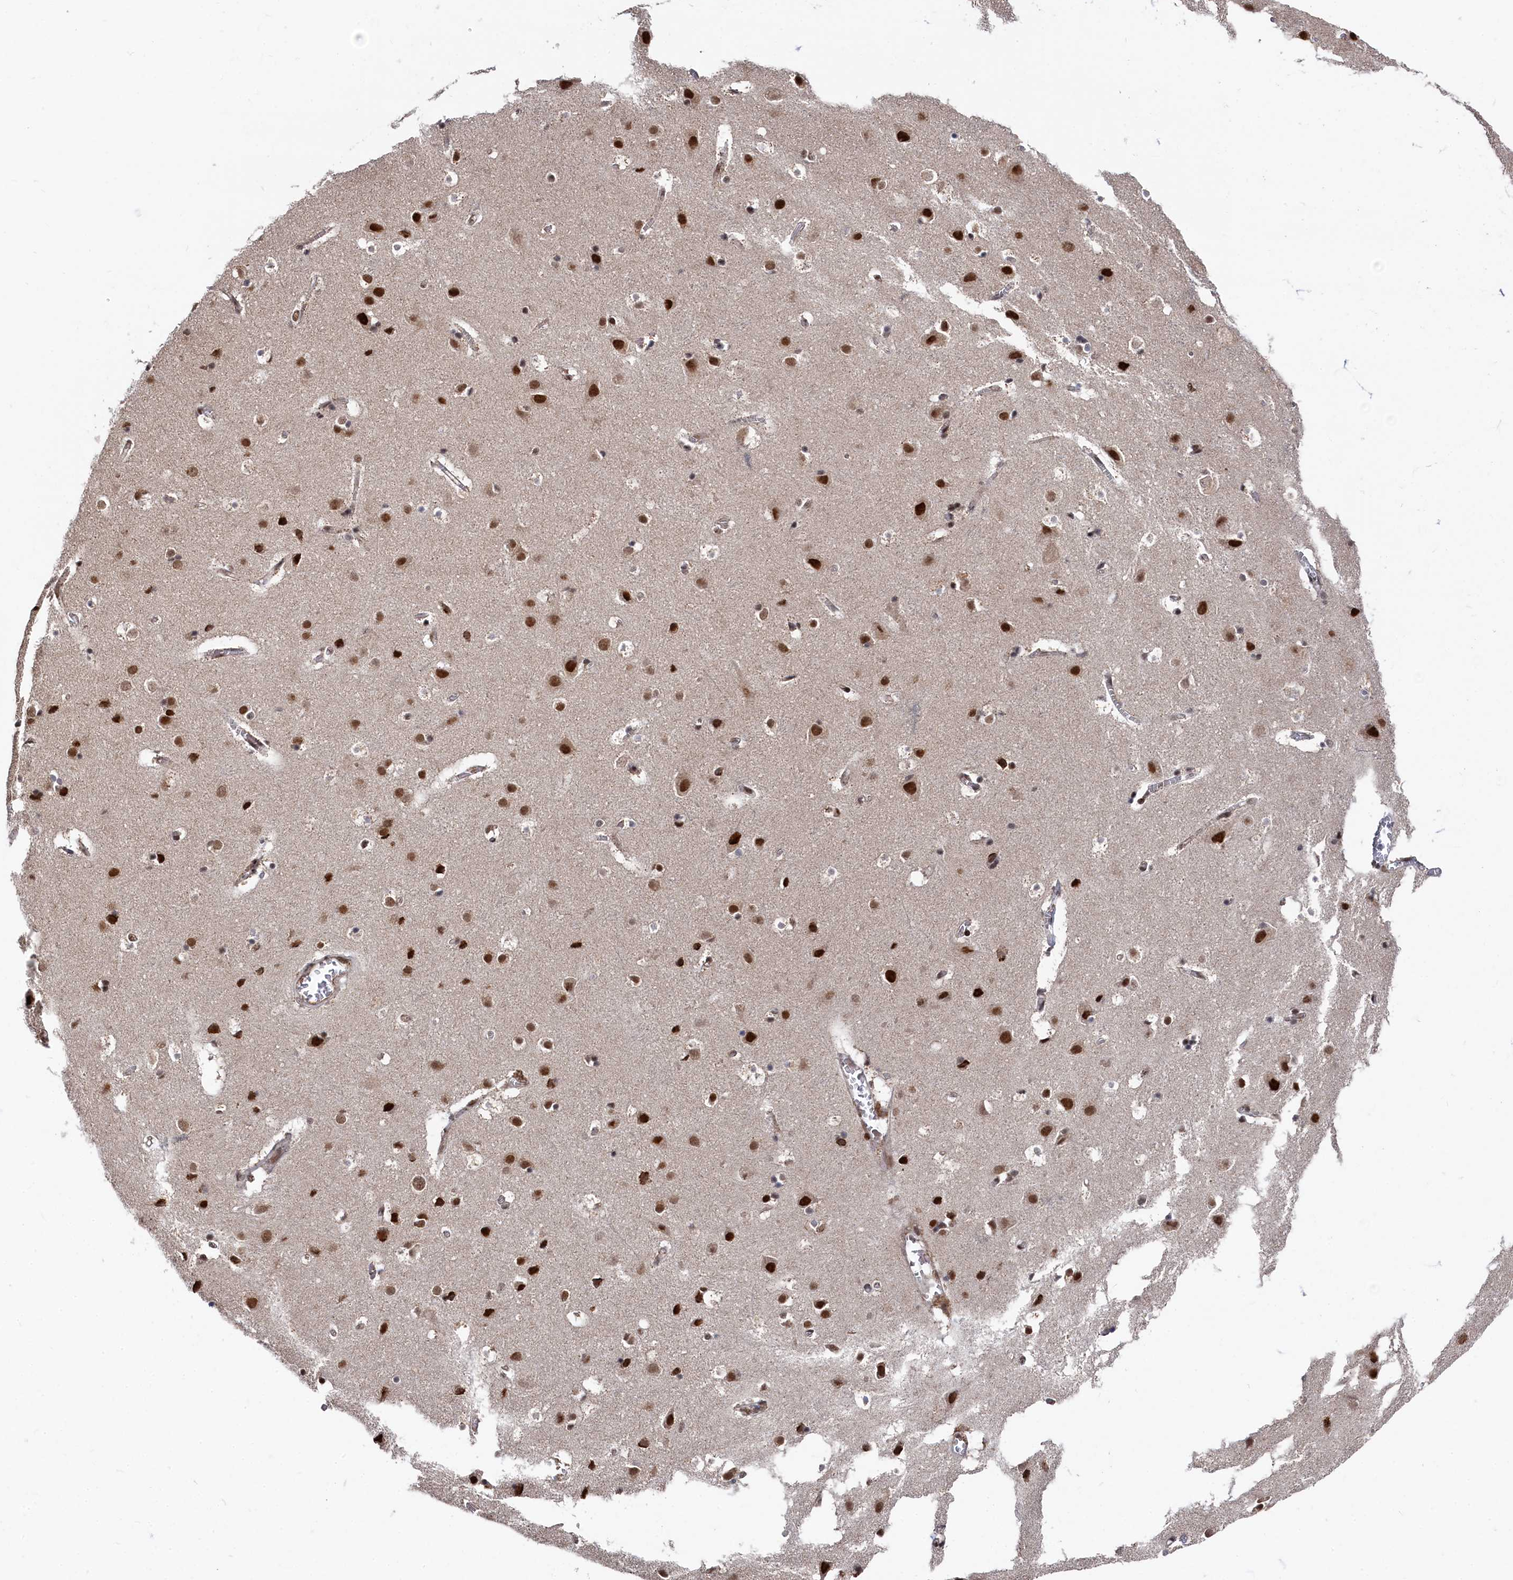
{"staining": {"intensity": "moderate", "quantity": "25%-75%", "location": "cytoplasmic/membranous,nuclear"}, "tissue": "cerebral cortex", "cell_type": "Endothelial cells", "image_type": "normal", "snomed": [{"axis": "morphology", "description": "Normal tissue, NOS"}, {"axis": "topography", "description": "Cerebral cortex"}], "caption": "Cerebral cortex stained for a protein (brown) demonstrates moderate cytoplasmic/membranous,nuclear positive expression in about 25%-75% of endothelial cells.", "gene": "BUB3", "patient": {"sex": "male", "age": 54}}